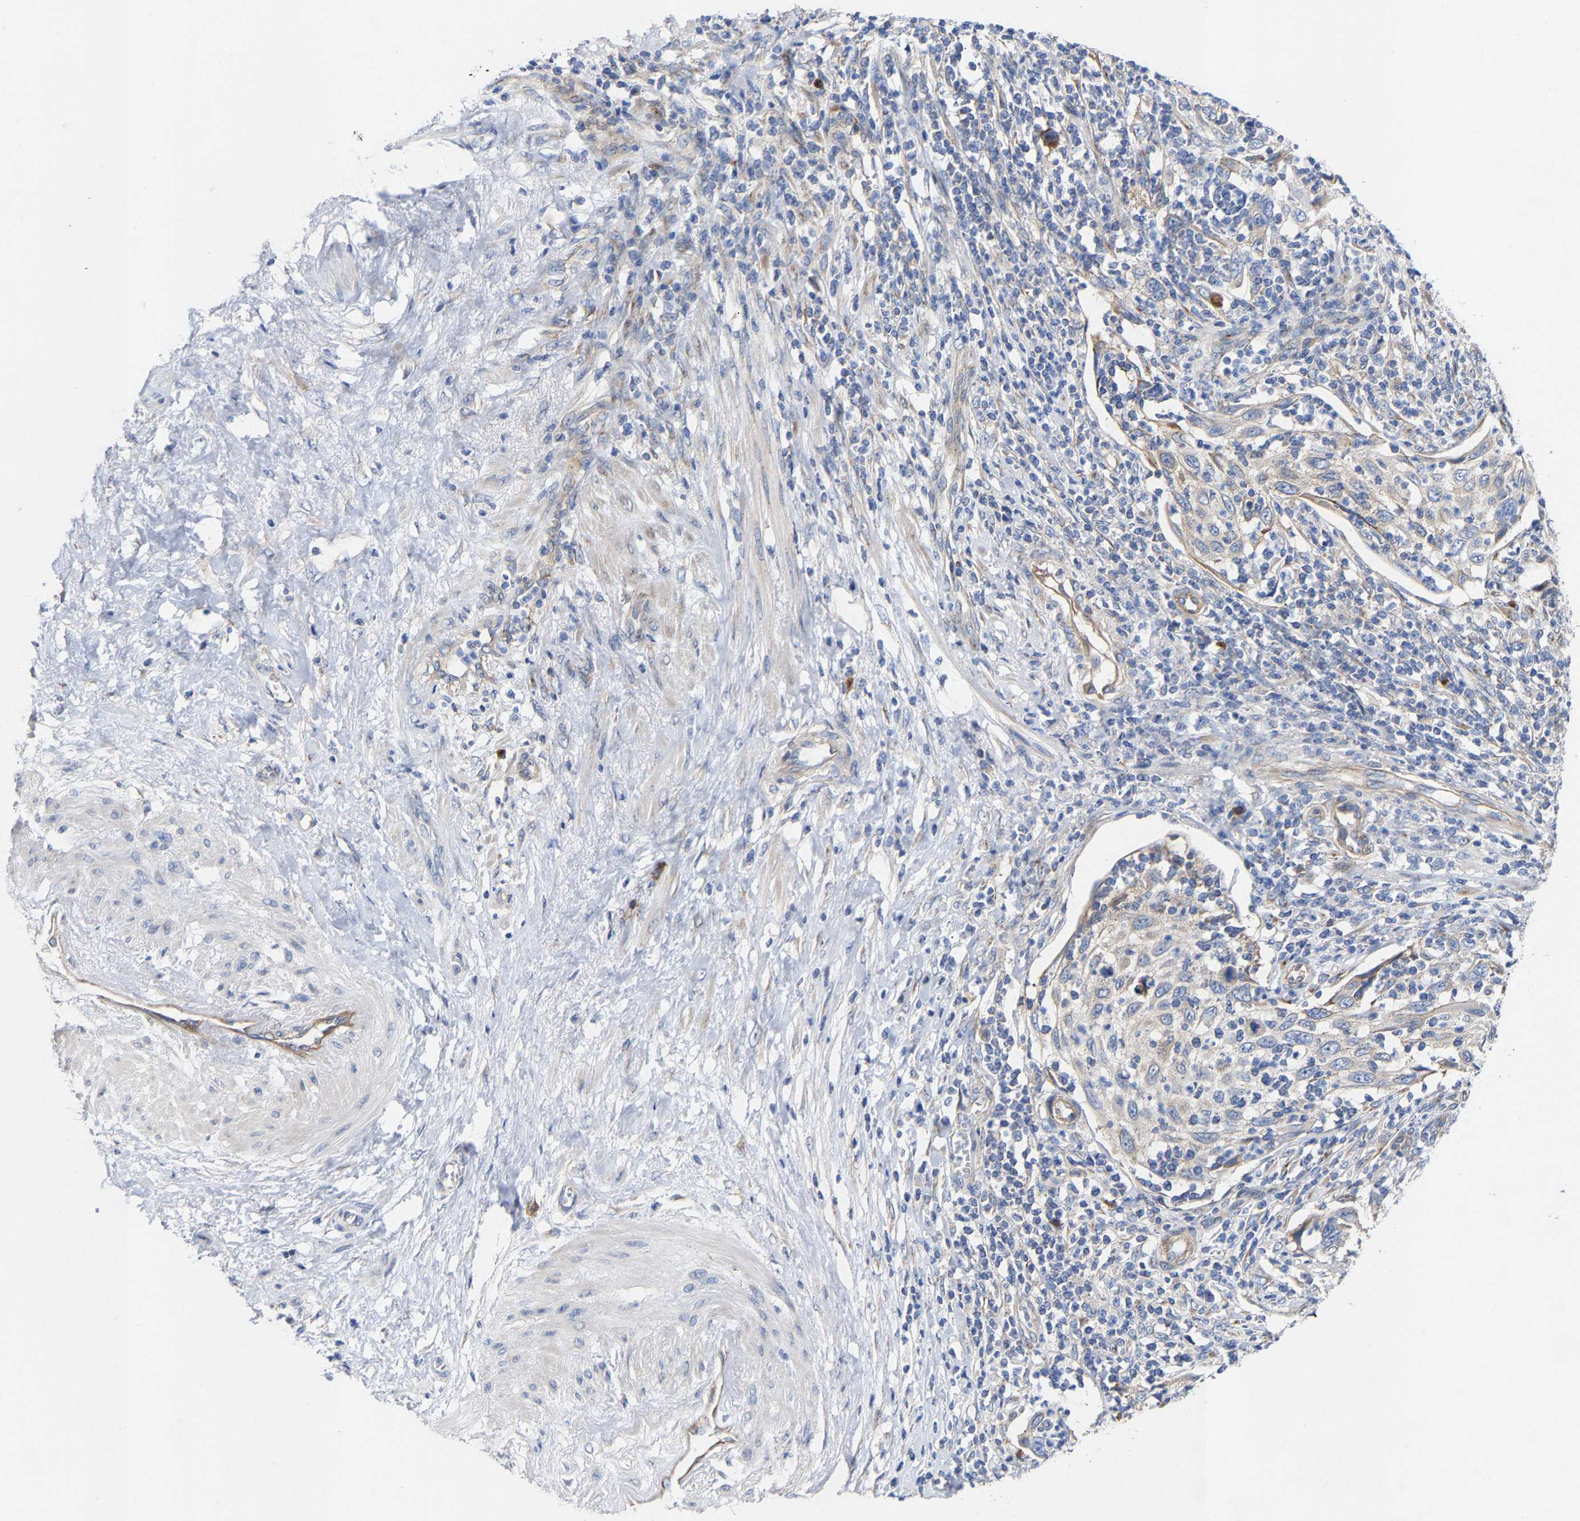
{"staining": {"intensity": "negative", "quantity": "none", "location": "none"}, "tissue": "cervical cancer", "cell_type": "Tumor cells", "image_type": "cancer", "snomed": [{"axis": "morphology", "description": "Squamous cell carcinoma, NOS"}, {"axis": "topography", "description": "Cervix"}], "caption": "DAB immunohistochemical staining of cervical cancer (squamous cell carcinoma) displays no significant positivity in tumor cells. The staining is performed using DAB (3,3'-diaminobenzidine) brown chromogen with nuclei counter-stained in using hematoxylin.", "gene": "PPP1R15A", "patient": {"sex": "female", "age": 70}}